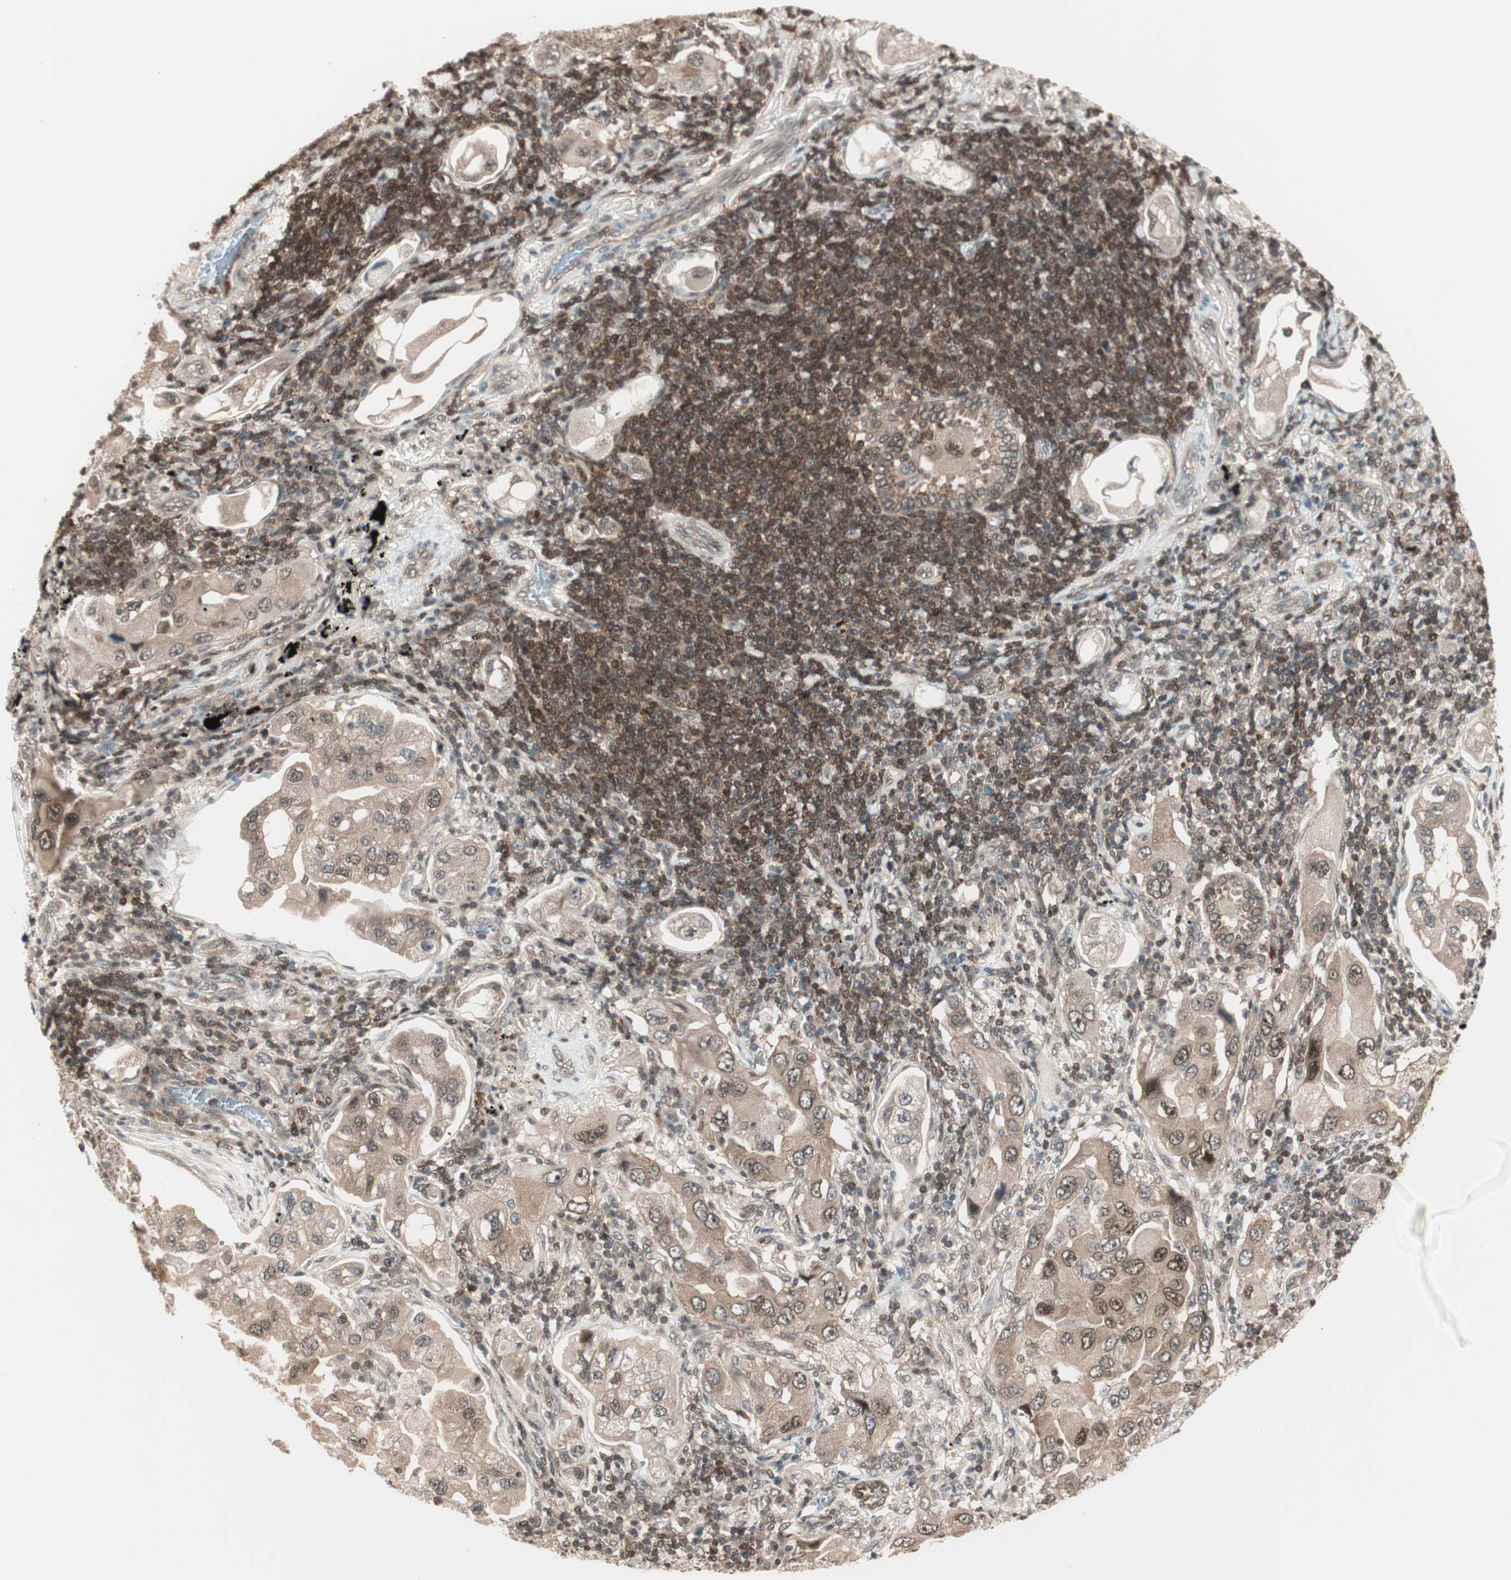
{"staining": {"intensity": "weak", "quantity": ">75%", "location": "cytoplasmic/membranous"}, "tissue": "lung cancer", "cell_type": "Tumor cells", "image_type": "cancer", "snomed": [{"axis": "morphology", "description": "Adenocarcinoma, NOS"}, {"axis": "topography", "description": "Lung"}], "caption": "Immunohistochemistry (IHC) staining of lung cancer, which exhibits low levels of weak cytoplasmic/membranous positivity in approximately >75% of tumor cells indicating weak cytoplasmic/membranous protein positivity. The staining was performed using DAB (3,3'-diaminobenzidine) (brown) for protein detection and nuclei were counterstained in hematoxylin (blue).", "gene": "UBE2I", "patient": {"sex": "female", "age": 65}}